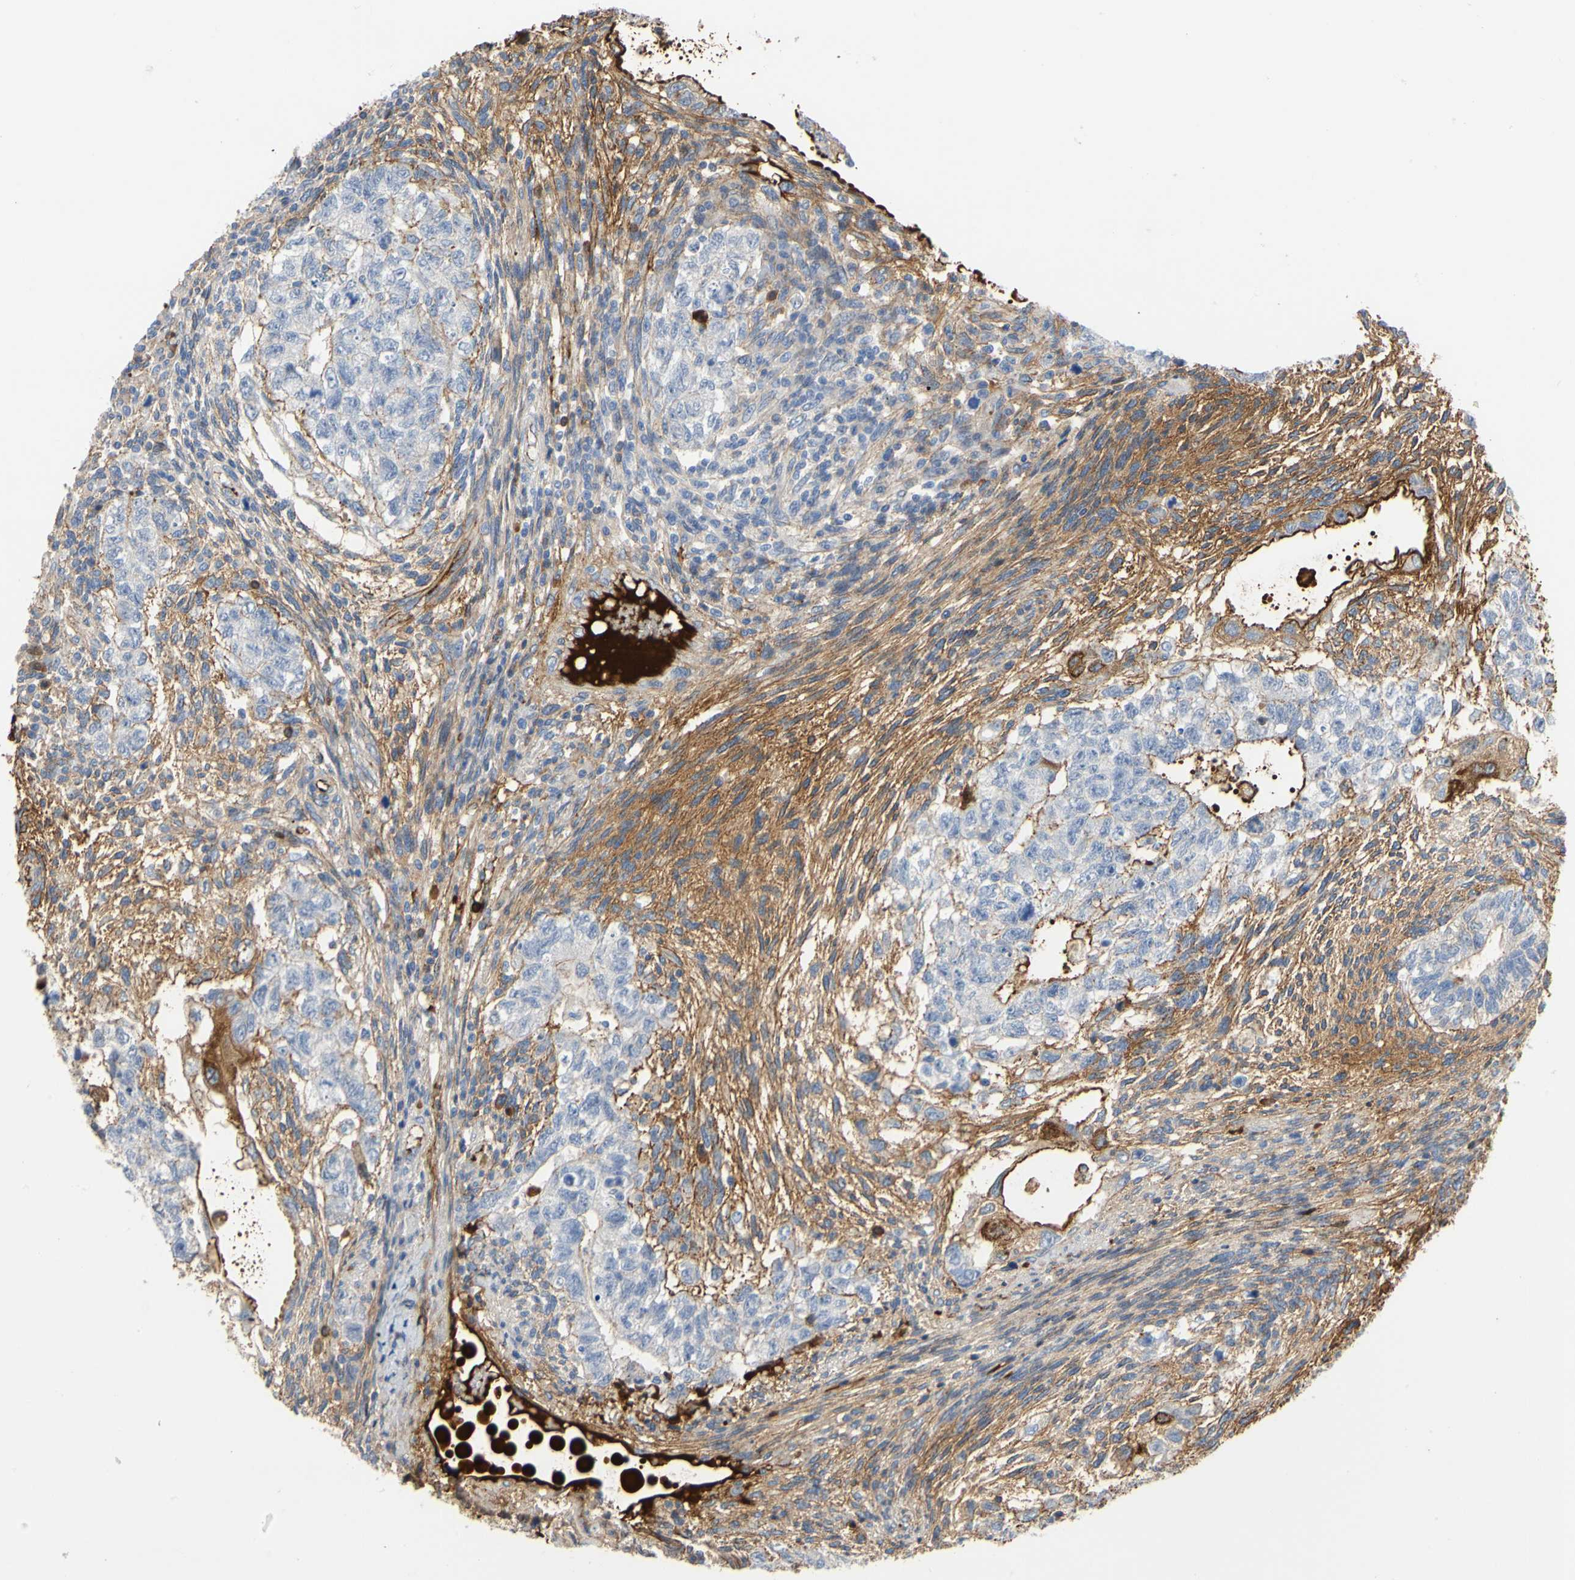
{"staining": {"intensity": "weak", "quantity": "<25%", "location": "cytoplasmic/membranous"}, "tissue": "testis cancer", "cell_type": "Tumor cells", "image_type": "cancer", "snomed": [{"axis": "morphology", "description": "Normal tissue, NOS"}, {"axis": "morphology", "description": "Carcinoma, Embryonal, NOS"}, {"axis": "topography", "description": "Testis"}], "caption": "Tumor cells show no significant staining in testis cancer. Brightfield microscopy of immunohistochemistry (IHC) stained with DAB (brown) and hematoxylin (blue), captured at high magnification.", "gene": "FGB", "patient": {"sex": "male", "age": 36}}